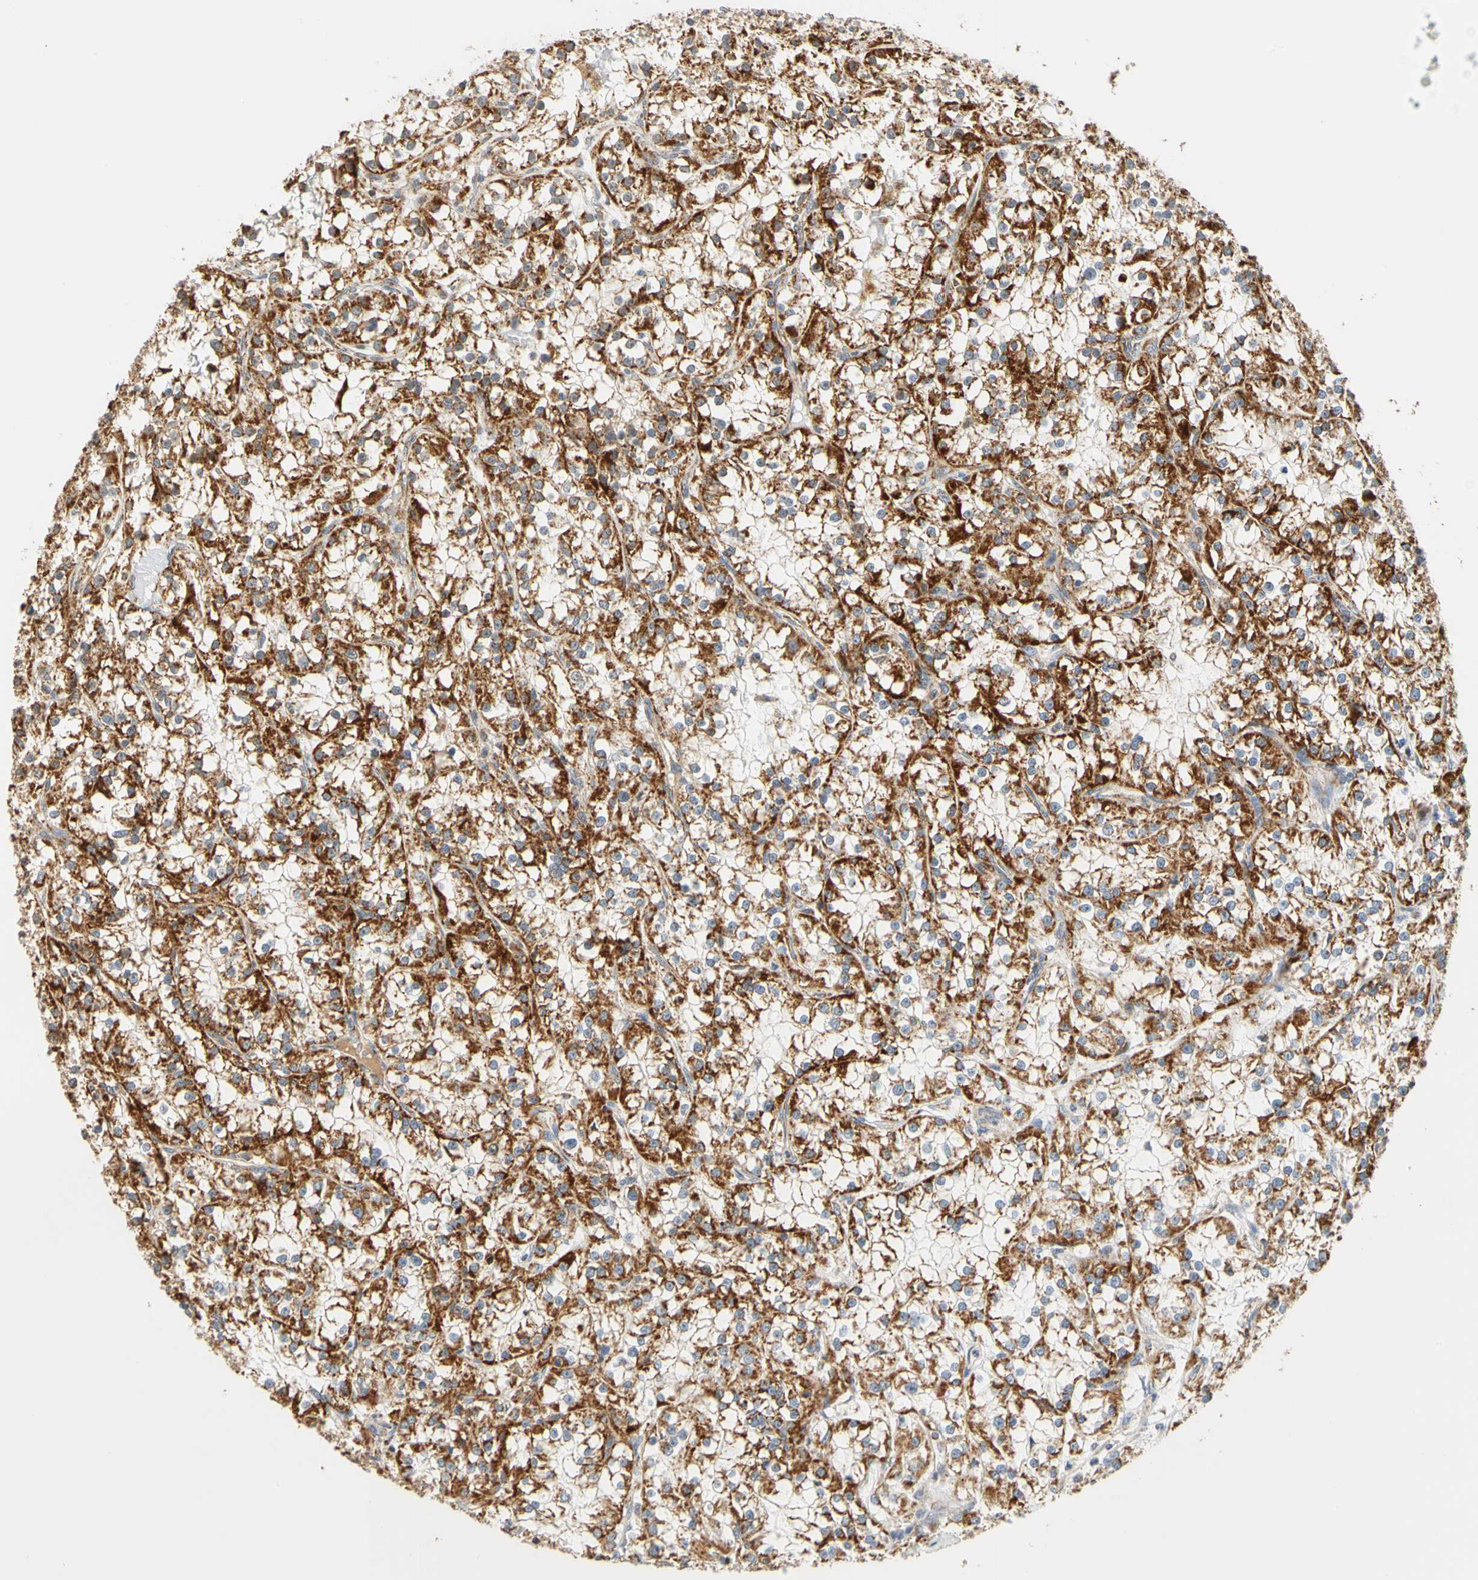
{"staining": {"intensity": "strong", "quantity": ">75%", "location": "cytoplasmic/membranous"}, "tissue": "renal cancer", "cell_type": "Tumor cells", "image_type": "cancer", "snomed": [{"axis": "morphology", "description": "Adenocarcinoma, NOS"}, {"axis": "topography", "description": "Kidney"}], "caption": "A brown stain shows strong cytoplasmic/membranous expression of a protein in adenocarcinoma (renal) tumor cells.", "gene": "SFXN3", "patient": {"sex": "female", "age": 52}}